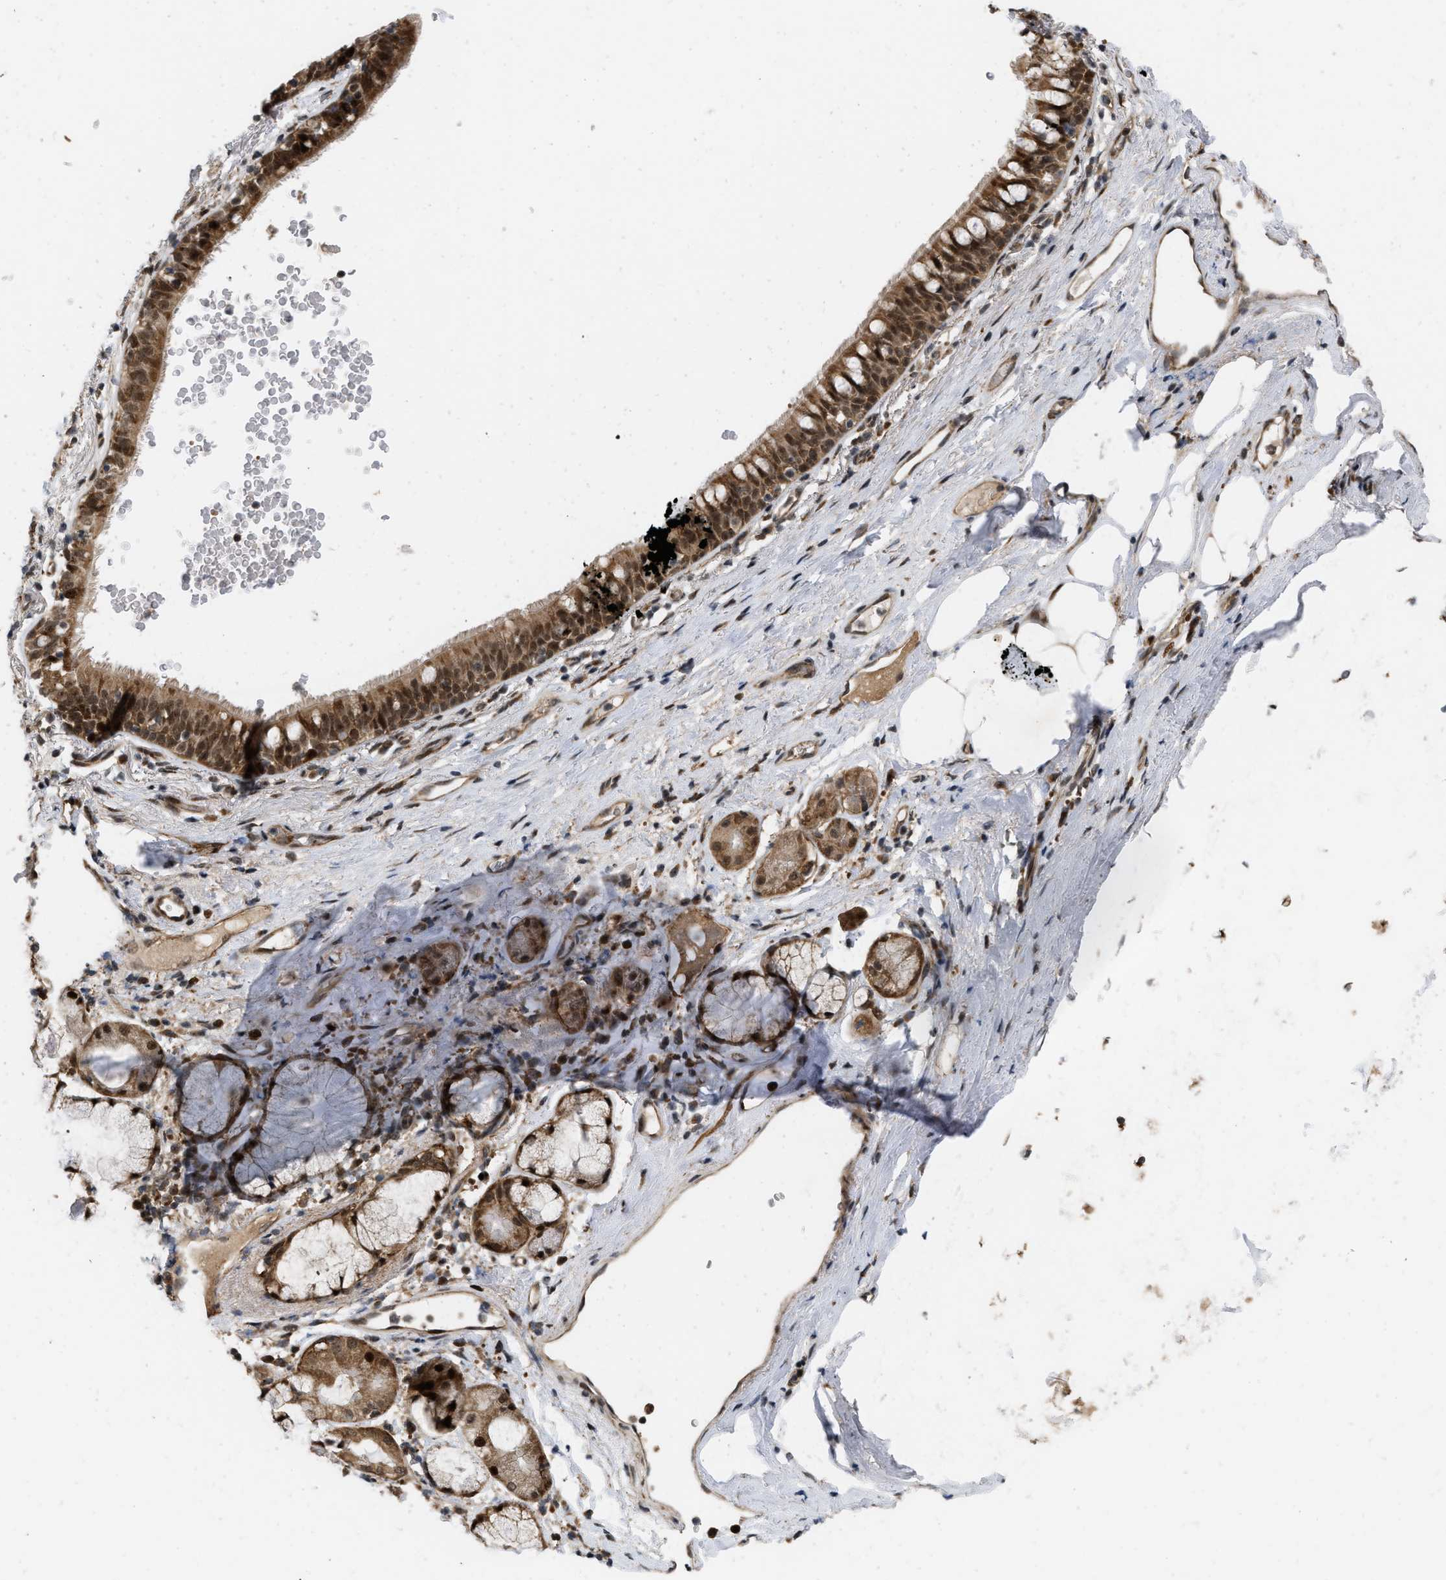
{"staining": {"intensity": "strong", "quantity": ">75%", "location": "cytoplasmic/membranous,nuclear"}, "tissue": "bronchus", "cell_type": "Respiratory epithelial cells", "image_type": "normal", "snomed": [{"axis": "morphology", "description": "Normal tissue, NOS"}, {"axis": "morphology", "description": "Inflammation, NOS"}, {"axis": "topography", "description": "Cartilage tissue"}, {"axis": "topography", "description": "Bronchus"}], "caption": "Respiratory epithelial cells exhibit high levels of strong cytoplasmic/membranous,nuclear staining in approximately >75% of cells in benign human bronchus.", "gene": "ANKRD11", "patient": {"sex": "male", "age": 77}}